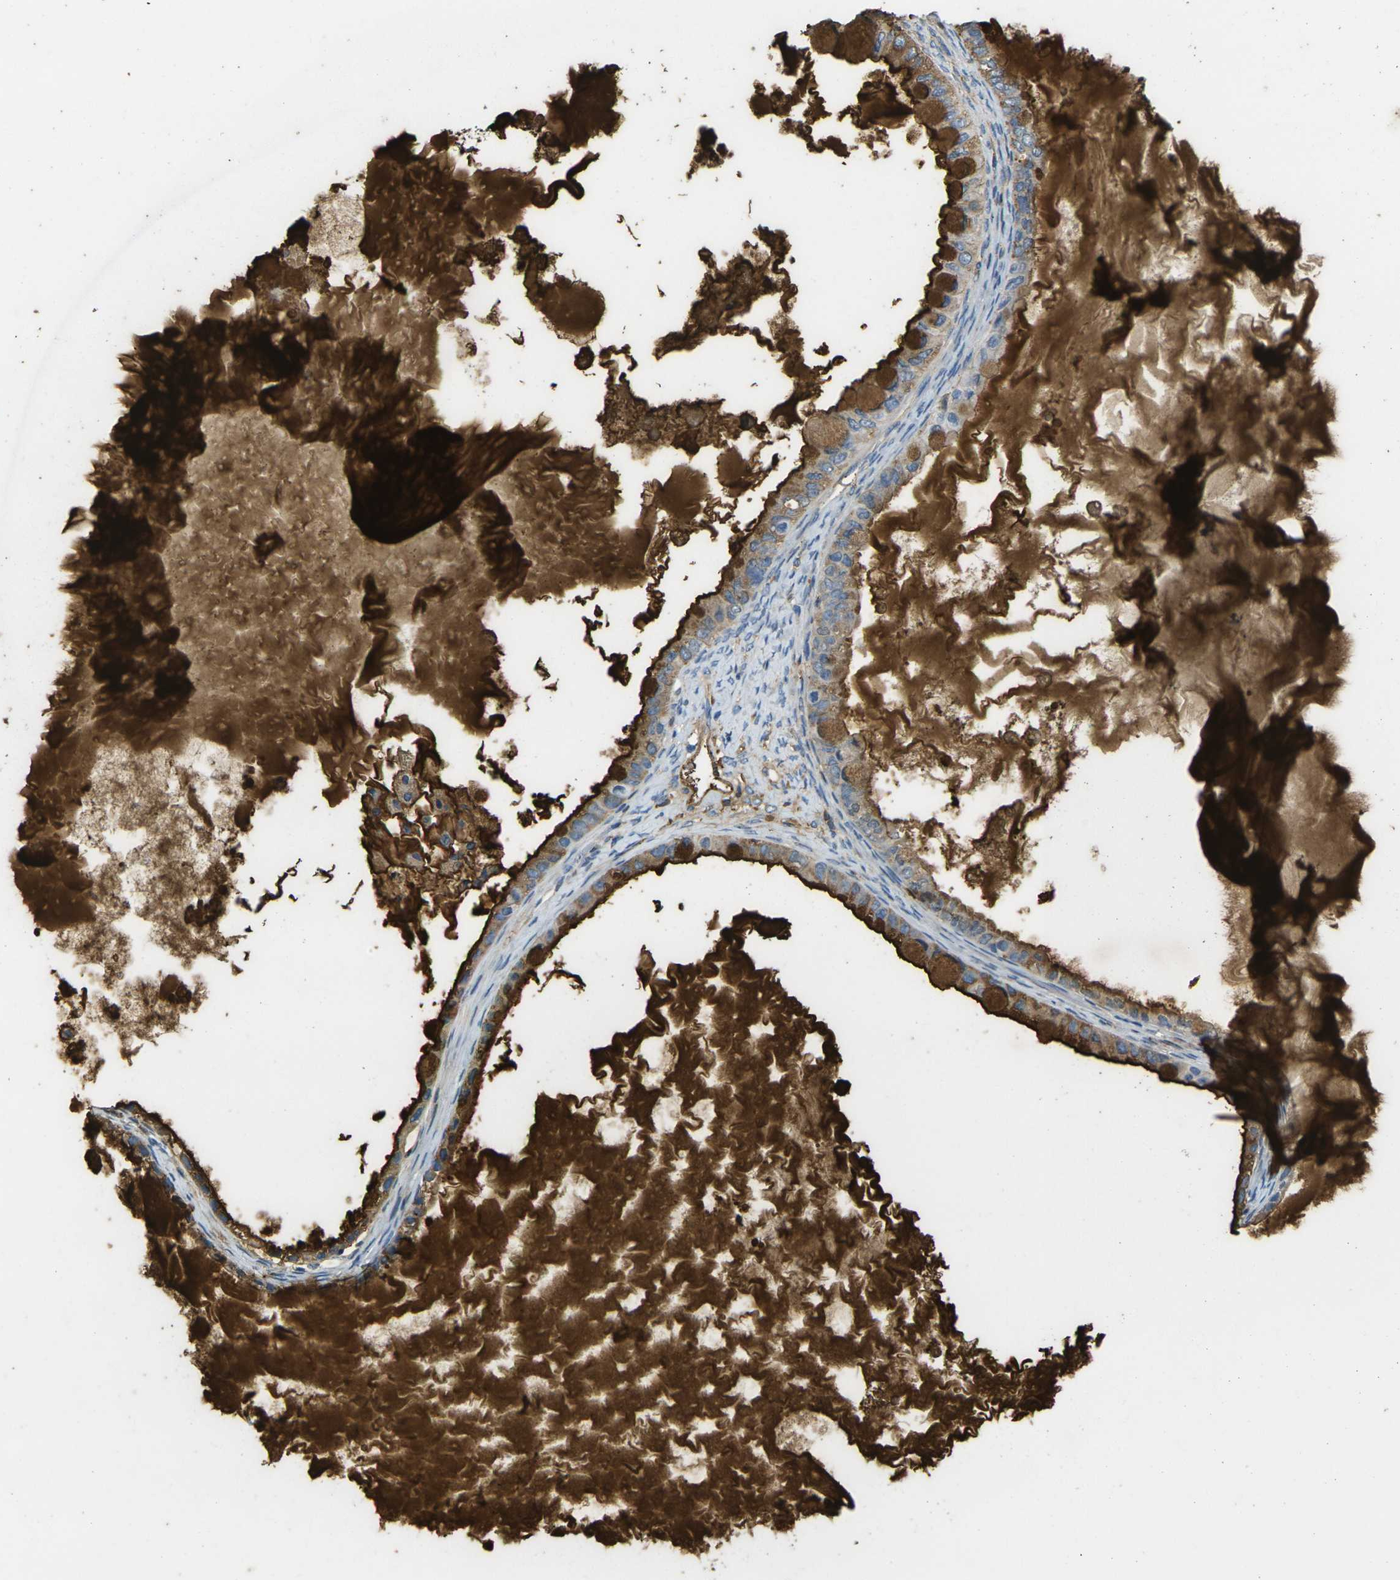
{"staining": {"intensity": "strong", "quantity": ">75%", "location": "cytoplasmic/membranous"}, "tissue": "ovarian cancer", "cell_type": "Tumor cells", "image_type": "cancer", "snomed": [{"axis": "morphology", "description": "Cystadenocarcinoma, mucinous, NOS"}, {"axis": "topography", "description": "Ovary"}], "caption": "IHC (DAB) staining of human mucinous cystadenocarcinoma (ovarian) shows strong cytoplasmic/membranous protein expression in about >75% of tumor cells. (DAB IHC with brightfield microscopy, high magnification).", "gene": "PLCD1", "patient": {"sex": "female", "age": 80}}